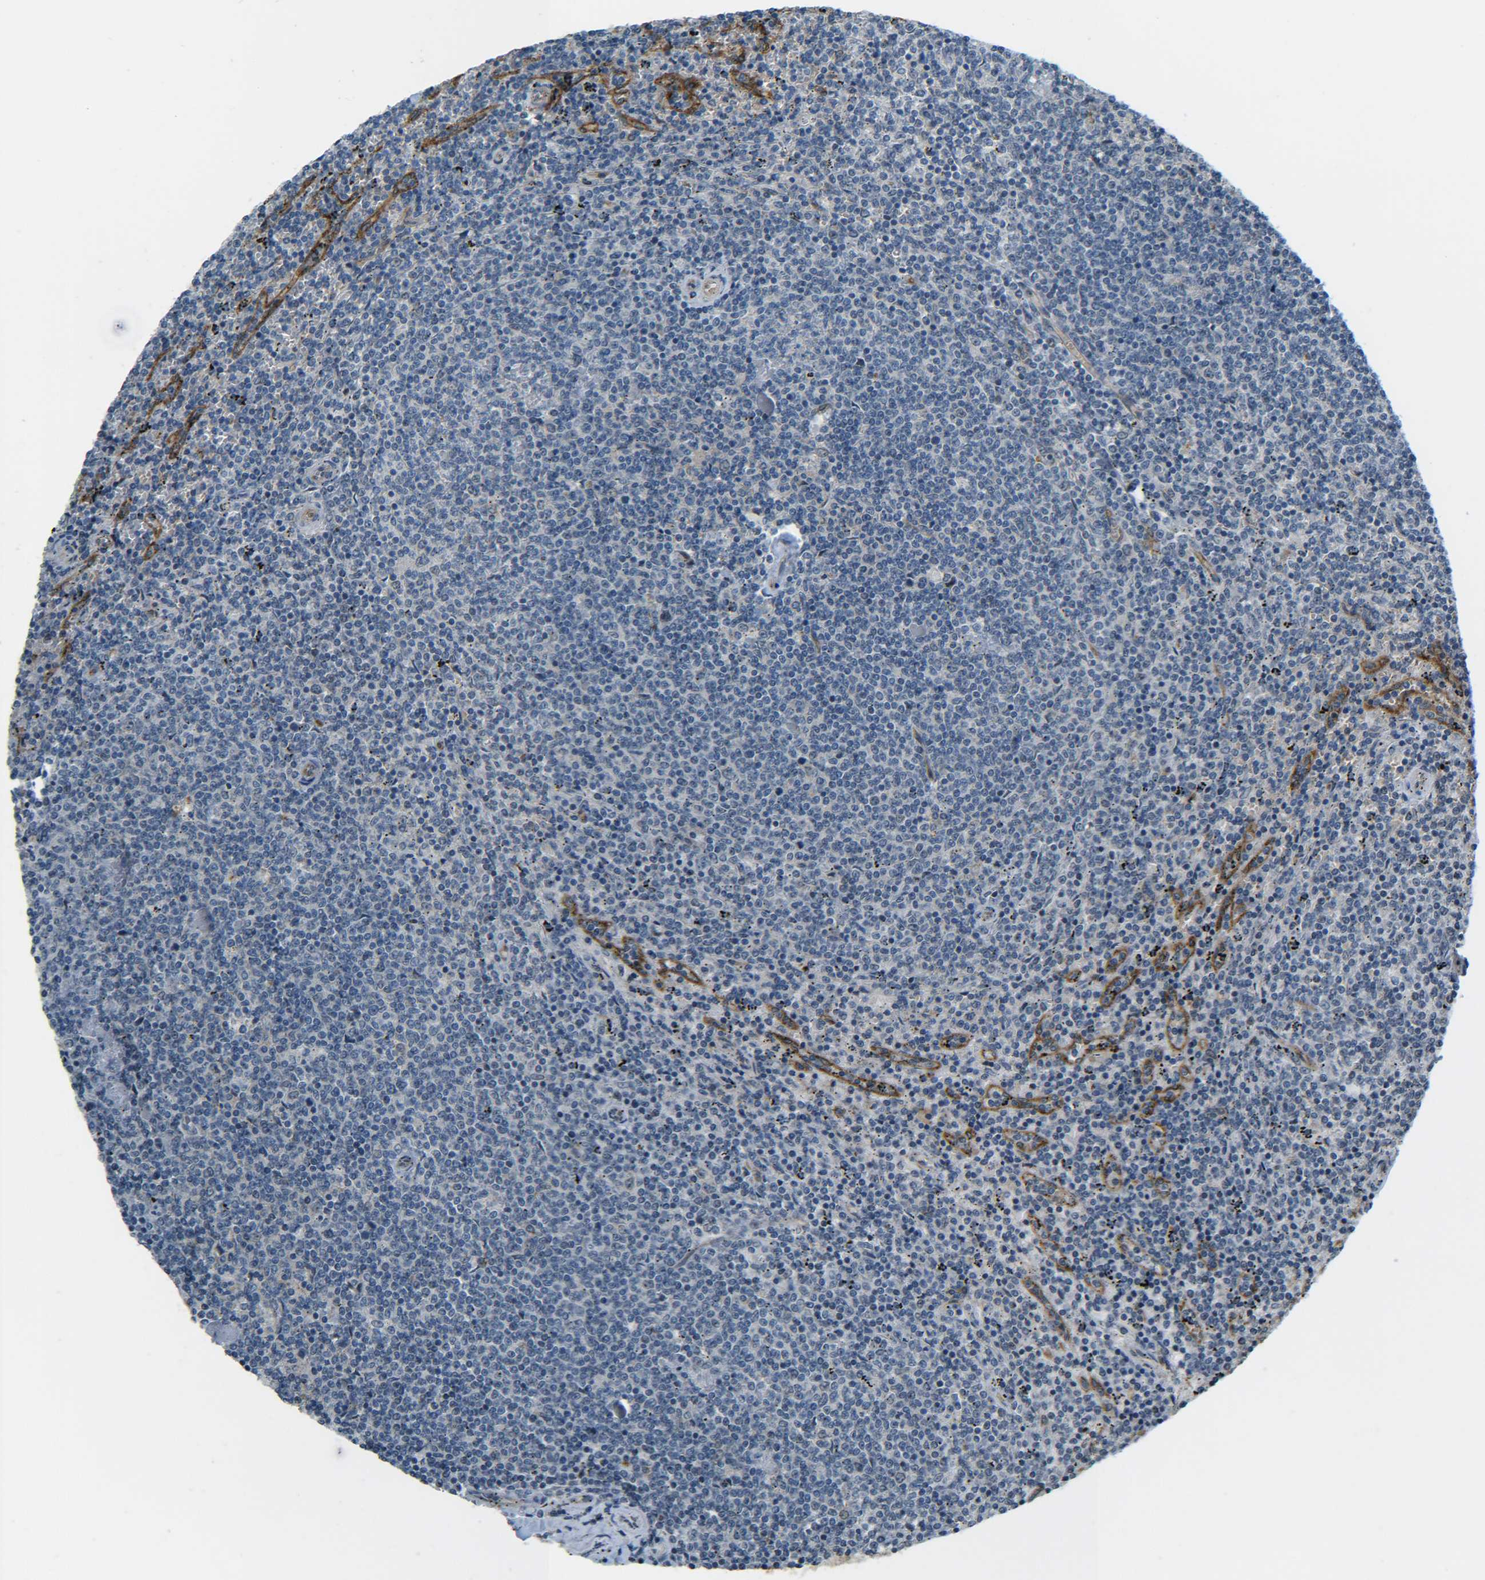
{"staining": {"intensity": "negative", "quantity": "none", "location": "none"}, "tissue": "lymphoma", "cell_type": "Tumor cells", "image_type": "cancer", "snomed": [{"axis": "morphology", "description": "Malignant lymphoma, non-Hodgkin's type, Low grade"}, {"axis": "topography", "description": "Spleen"}], "caption": "This is a image of immunohistochemistry staining of lymphoma, which shows no expression in tumor cells.", "gene": "DAB2", "patient": {"sex": "female", "age": 50}}